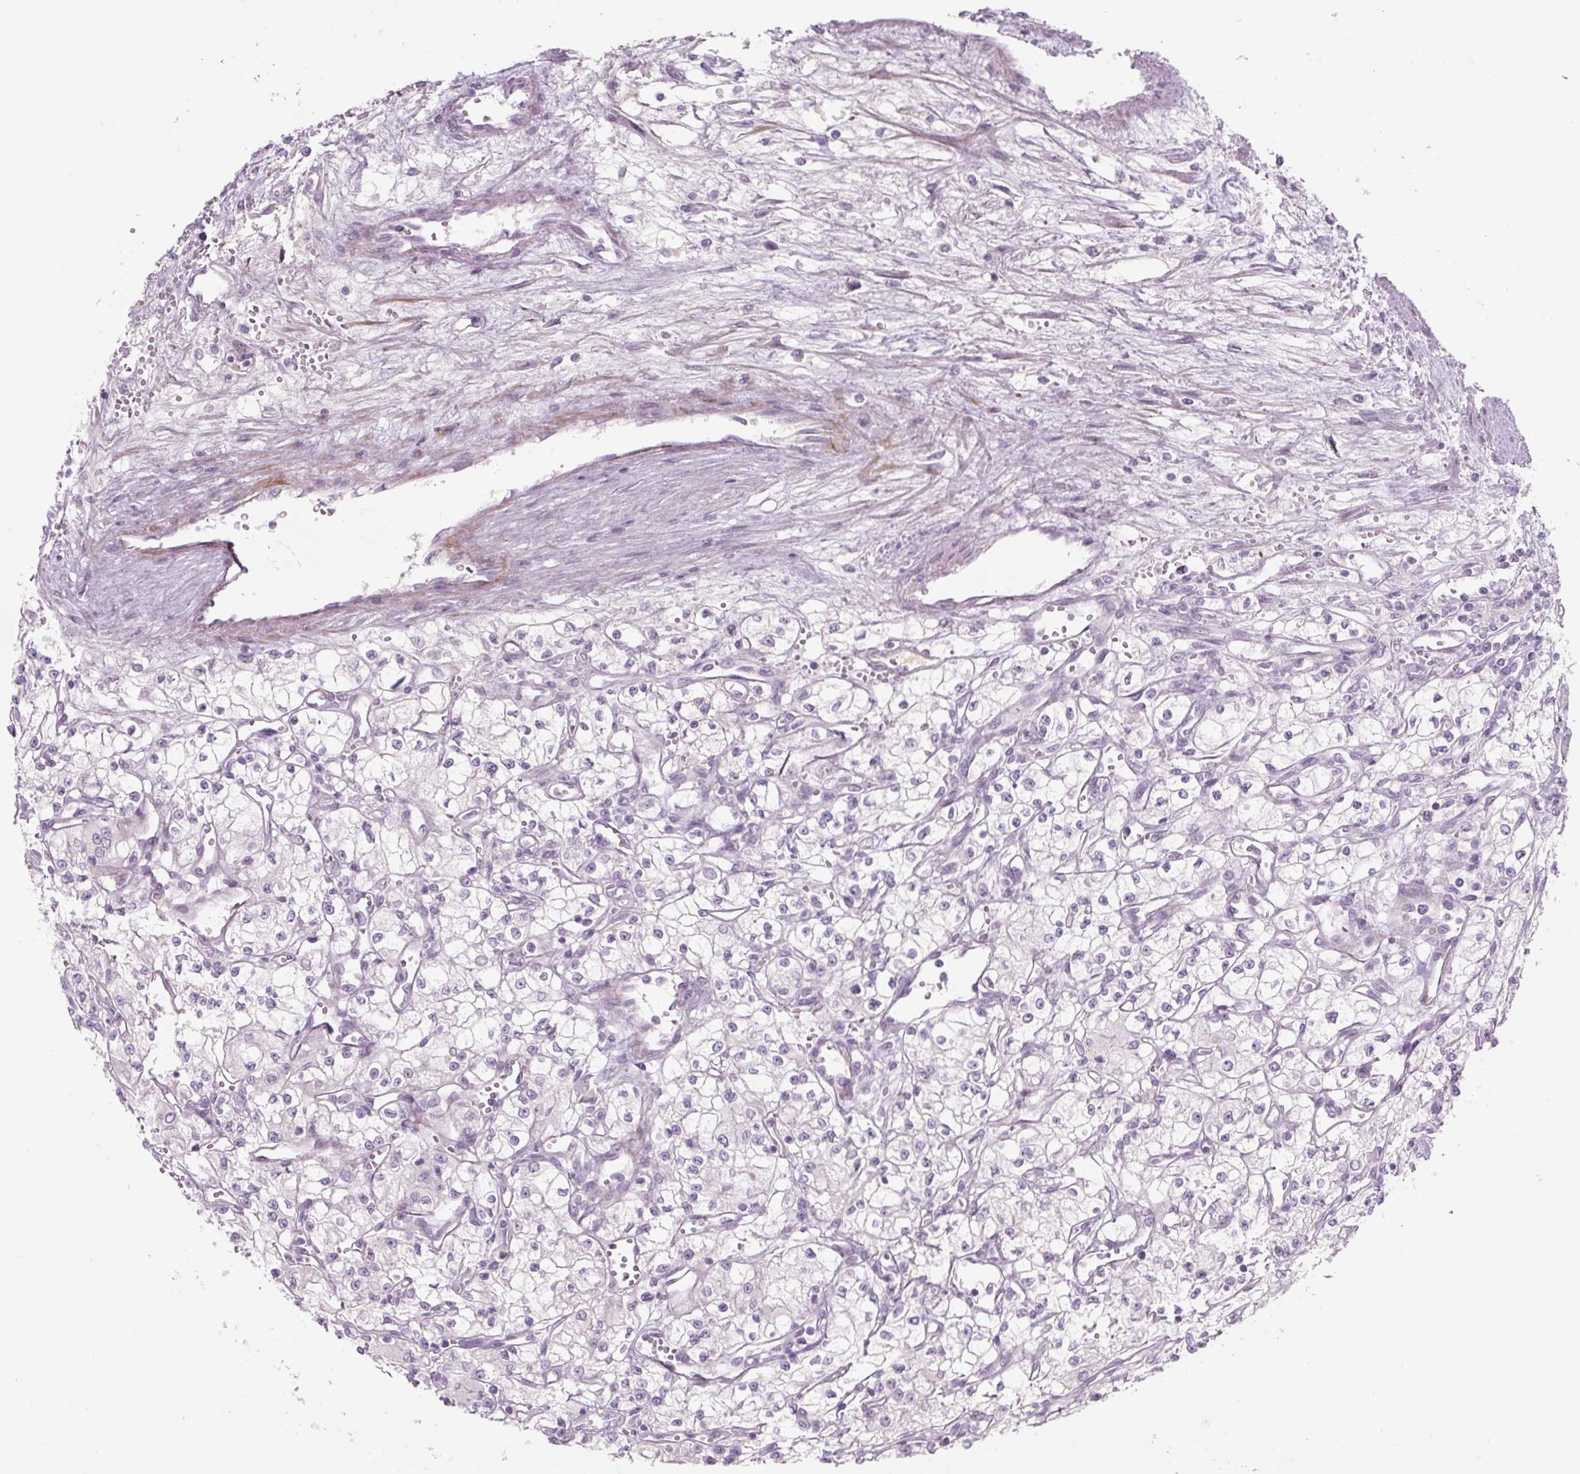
{"staining": {"intensity": "negative", "quantity": "none", "location": "none"}, "tissue": "renal cancer", "cell_type": "Tumor cells", "image_type": "cancer", "snomed": [{"axis": "morphology", "description": "Adenocarcinoma, NOS"}, {"axis": "topography", "description": "Kidney"}], "caption": "Image shows no significant protein staining in tumor cells of adenocarcinoma (renal).", "gene": "PRM1", "patient": {"sex": "male", "age": 59}}